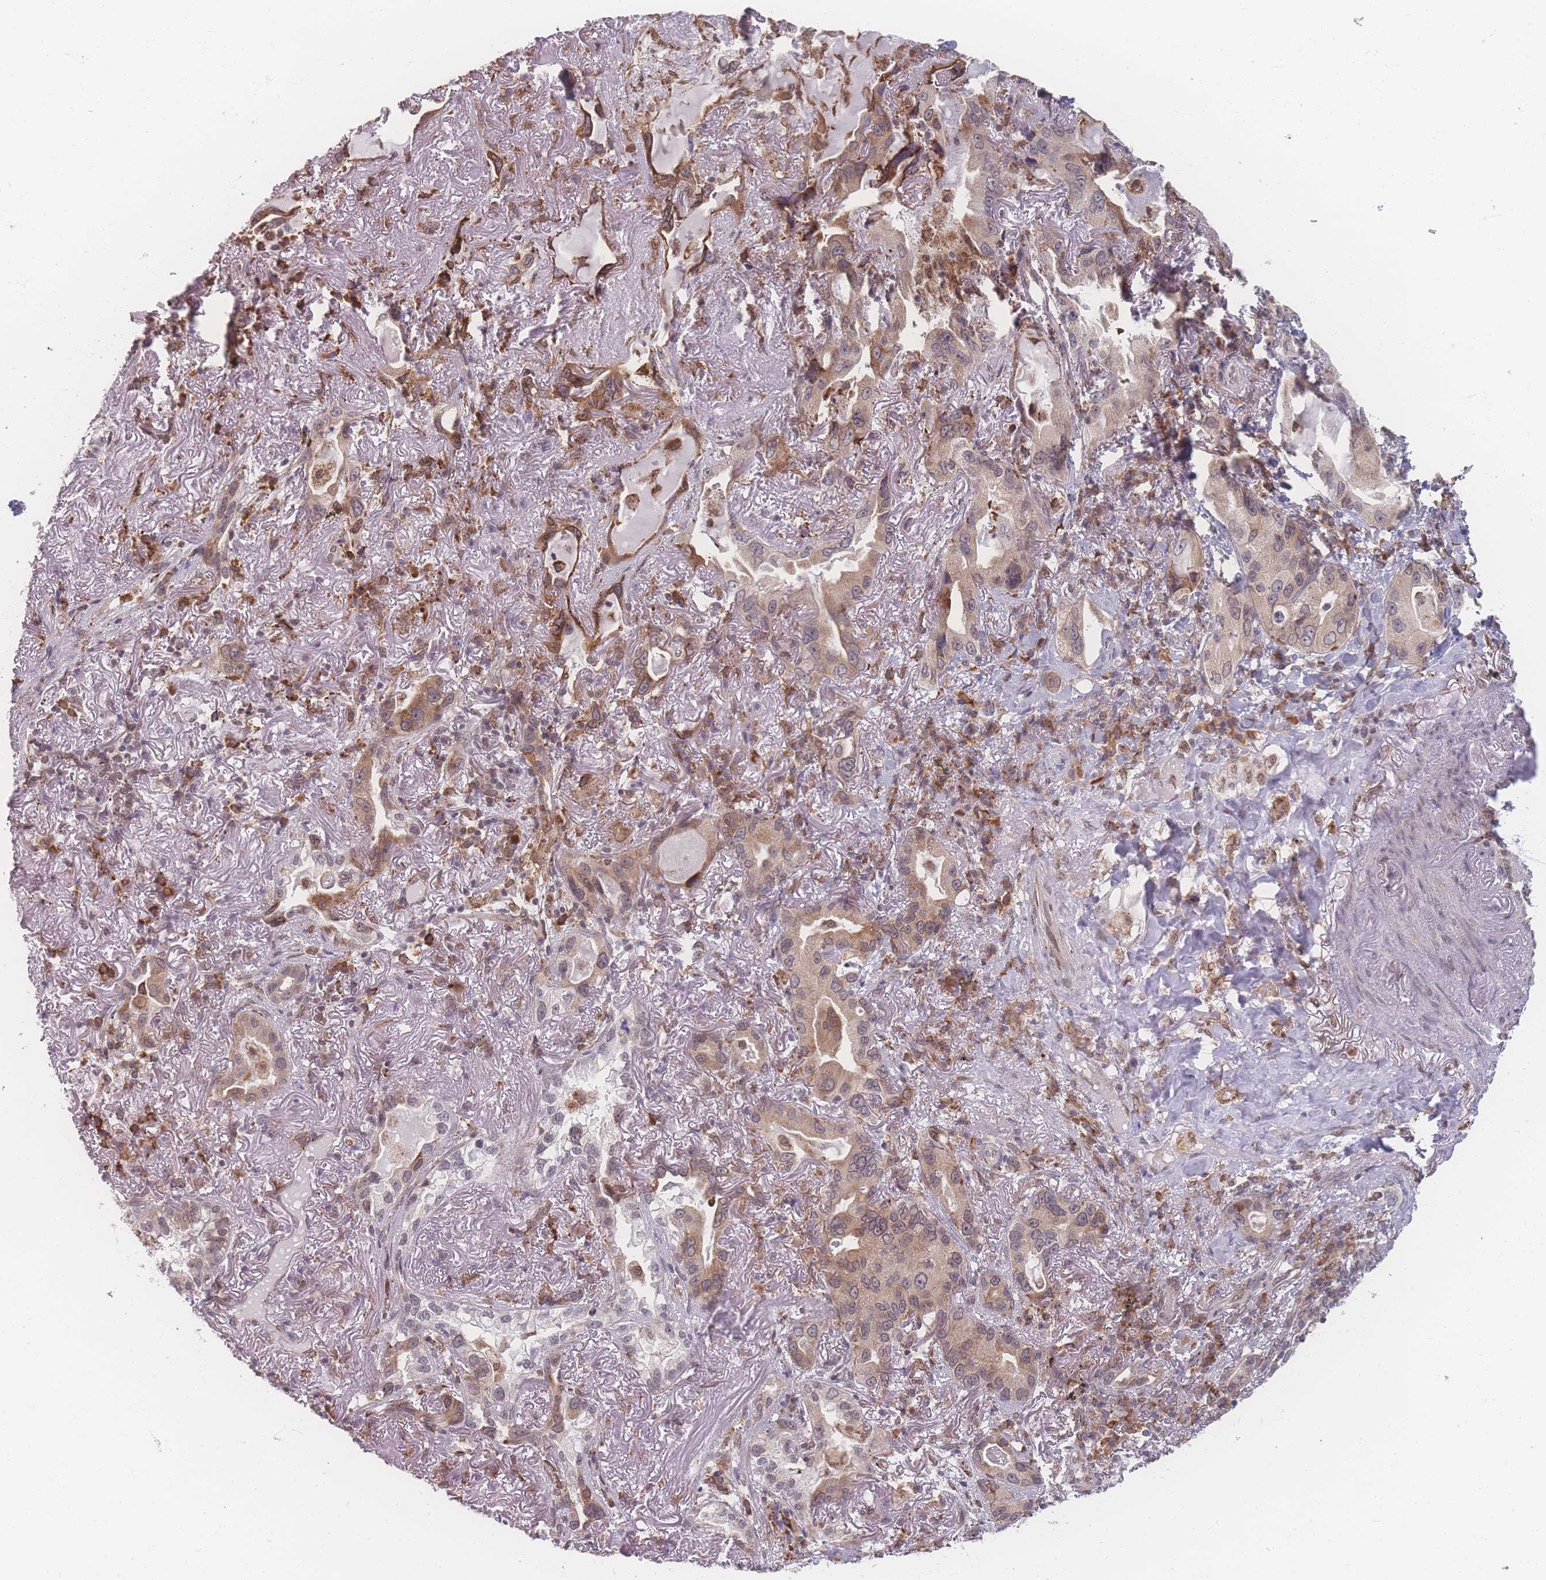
{"staining": {"intensity": "weak", "quantity": "25%-75%", "location": "cytoplasmic/membranous,nuclear"}, "tissue": "lung cancer", "cell_type": "Tumor cells", "image_type": "cancer", "snomed": [{"axis": "morphology", "description": "Adenocarcinoma, NOS"}, {"axis": "topography", "description": "Lung"}], "caption": "Immunohistochemical staining of human lung adenocarcinoma reveals weak cytoplasmic/membranous and nuclear protein positivity in about 25%-75% of tumor cells.", "gene": "ZC3H13", "patient": {"sex": "female", "age": 69}}